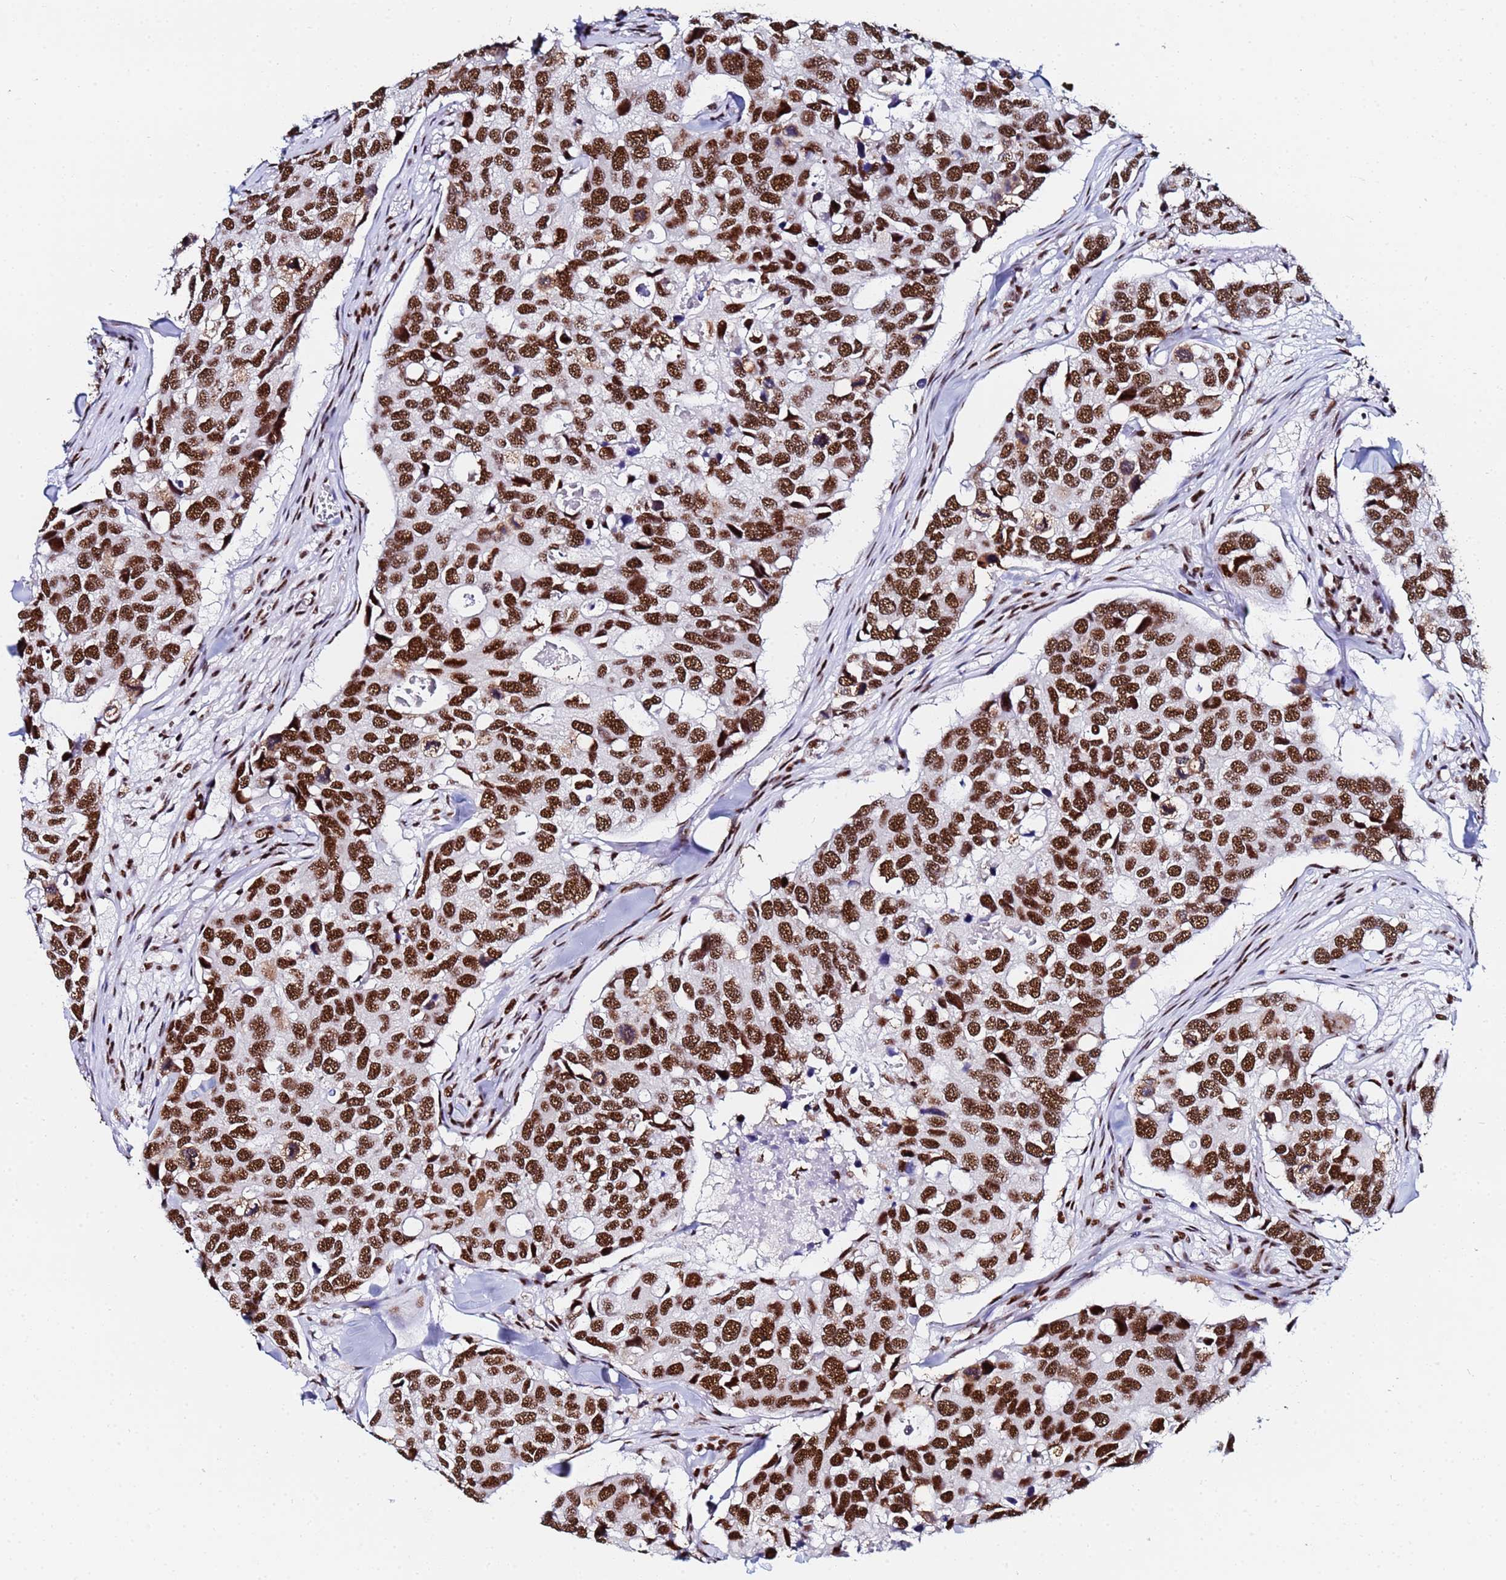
{"staining": {"intensity": "strong", "quantity": ">75%", "location": "nuclear"}, "tissue": "breast cancer", "cell_type": "Tumor cells", "image_type": "cancer", "snomed": [{"axis": "morphology", "description": "Duct carcinoma"}, {"axis": "topography", "description": "Breast"}], "caption": "This is an image of immunohistochemistry (IHC) staining of breast cancer (intraductal carcinoma), which shows strong positivity in the nuclear of tumor cells.", "gene": "SNRPA1", "patient": {"sex": "female", "age": 83}}